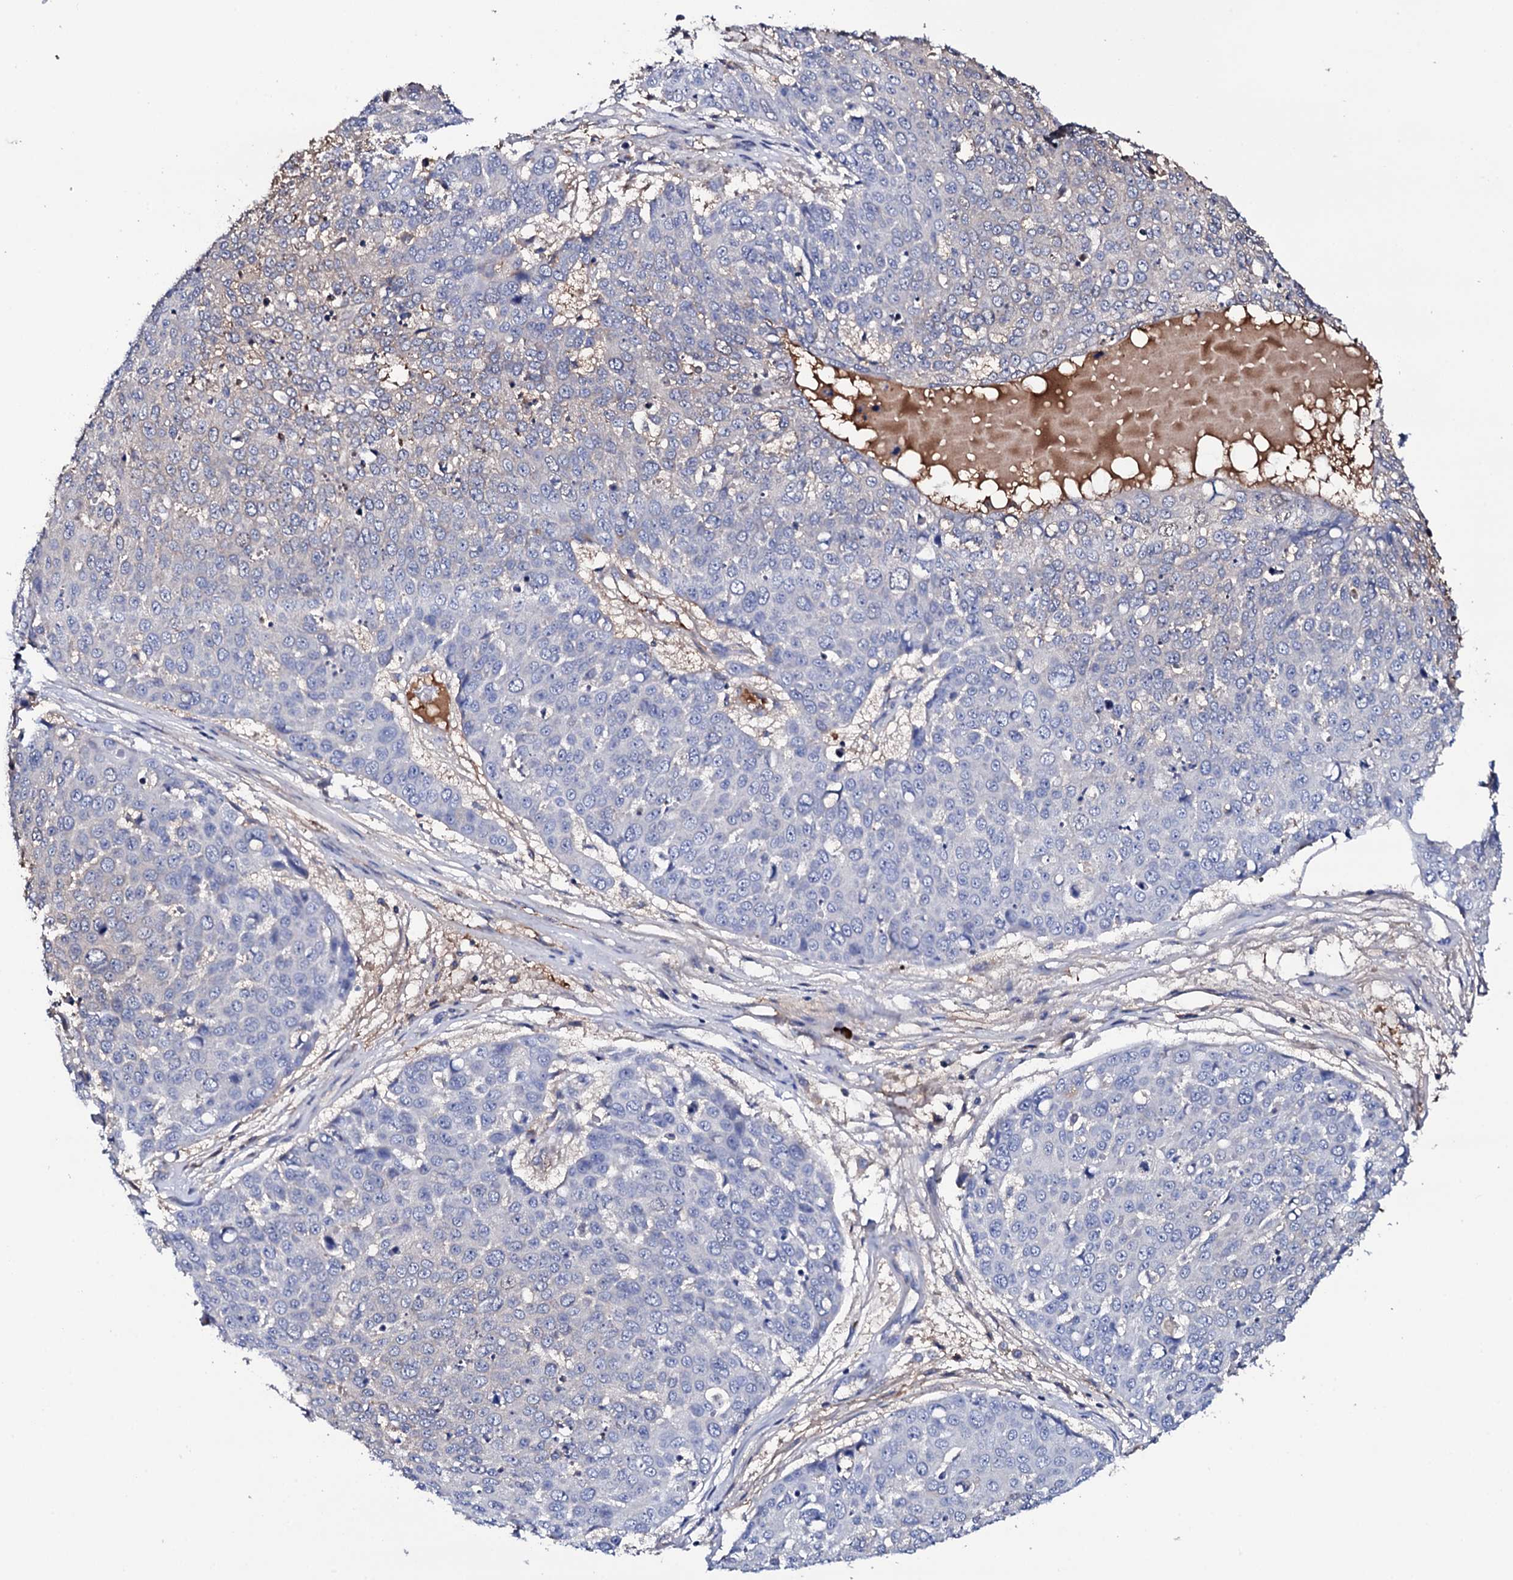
{"staining": {"intensity": "negative", "quantity": "none", "location": "none"}, "tissue": "skin cancer", "cell_type": "Tumor cells", "image_type": "cancer", "snomed": [{"axis": "morphology", "description": "Squamous cell carcinoma, NOS"}, {"axis": "topography", "description": "Skin"}], "caption": "Tumor cells are negative for protein expression in human squamous cell carcinoma (skin).", "gene": "TCAF2", "patient": {"sex": "male", "age": 71}}